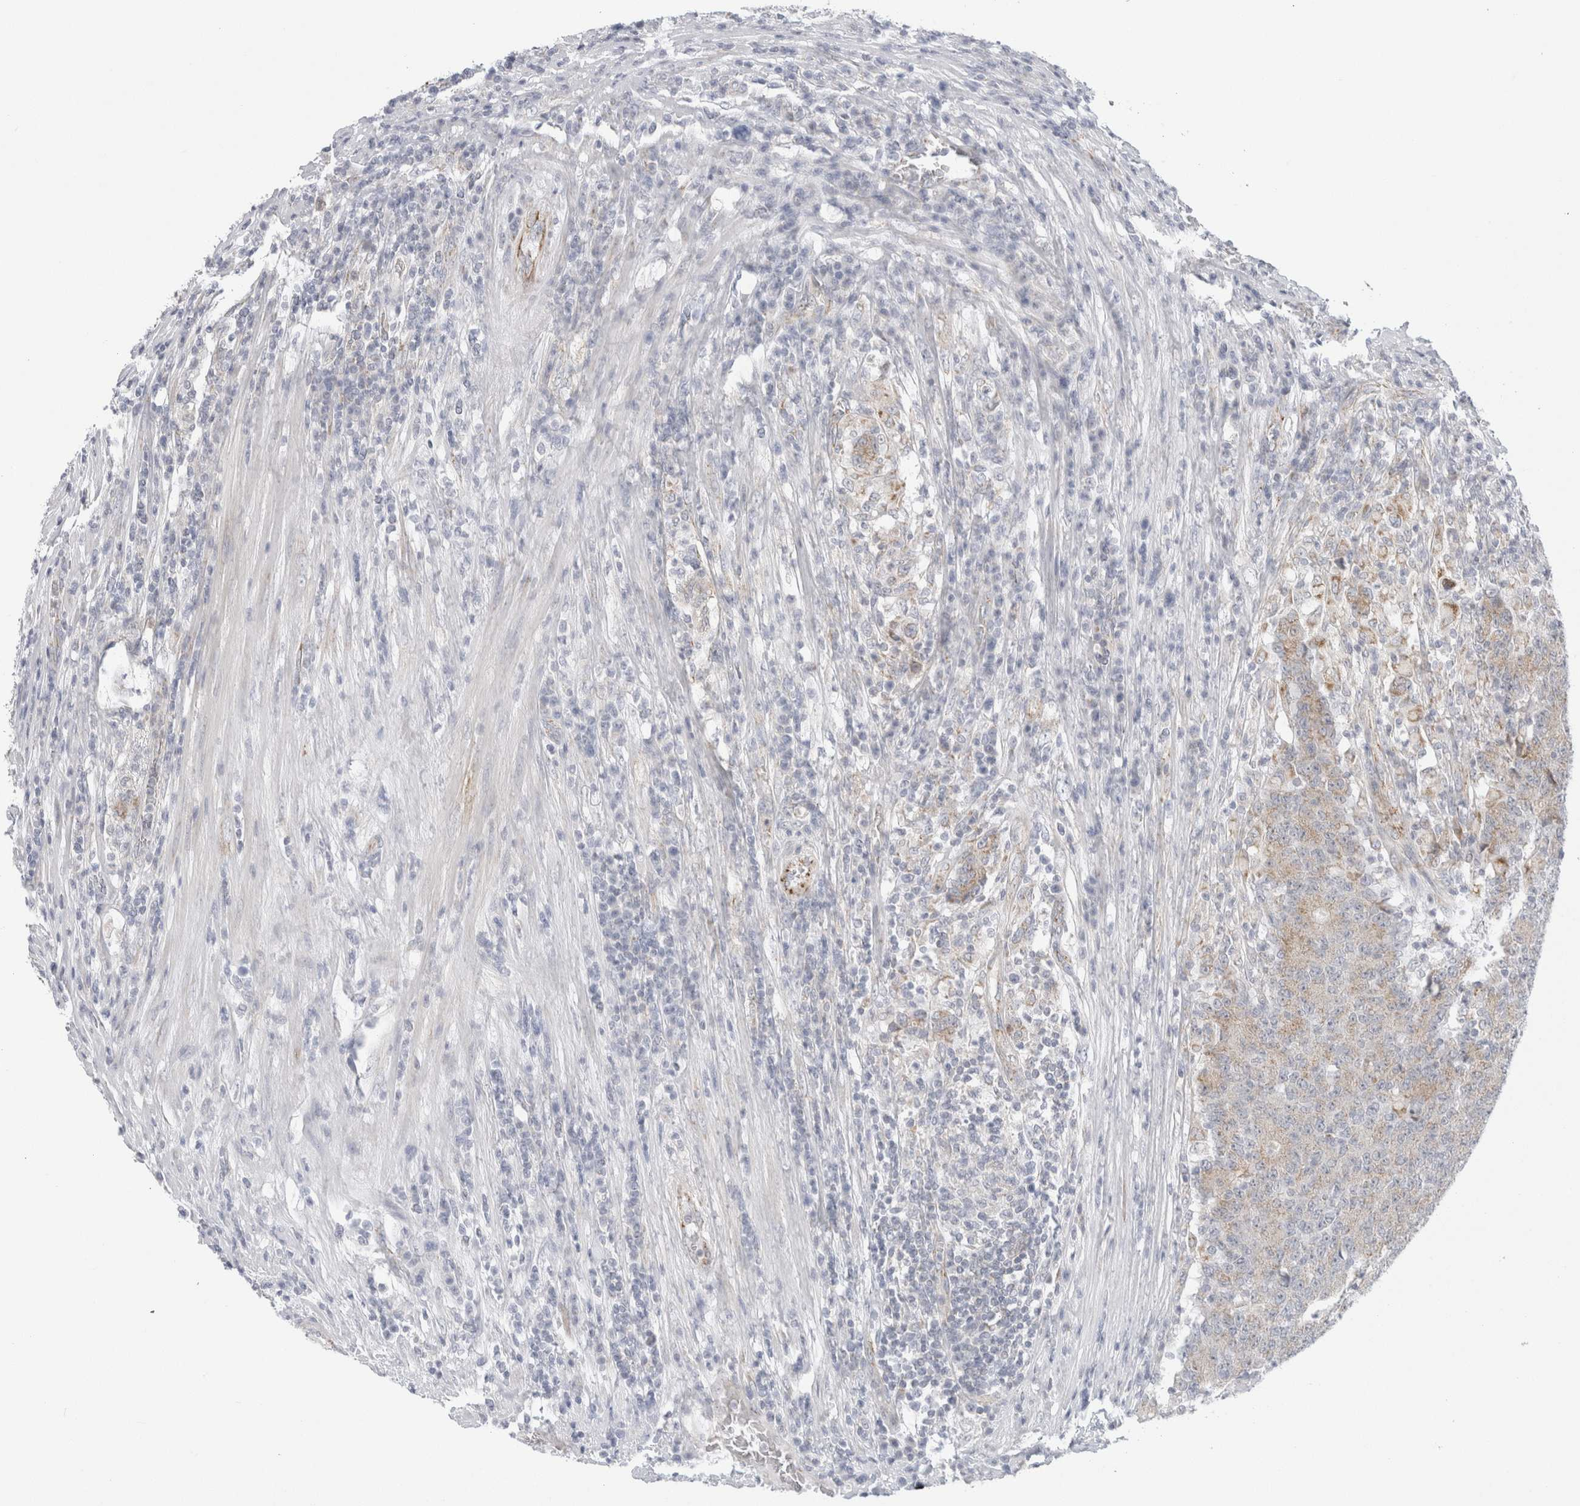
{"staining": {"intensity": "moderate", "quantity": ">75%", "location": "cytoplasmic/membranous"}, "tissue": "colorectal cancer", "cell_type": "Tumor cells", "image_type": "cancer", "snomed": [{"axis": "morphology", "description": "Normal tissue, NOS"}, {"axis": "morphology", "description": "Adenocarcinoma, NOS"}, {"axis": "topography", "description": "Colon"}], "caption": "Immunohistochemical staining of human colorectal cancer (adenocarcinoma) displays medium levels of moderate cytoplasmic/membranous protein staining in about >75% of tumor cells. (IHC, brightfield microscopy, high magnification).", "gene": "FAHD1", "patient": {"sex": "female", "age": 75}}